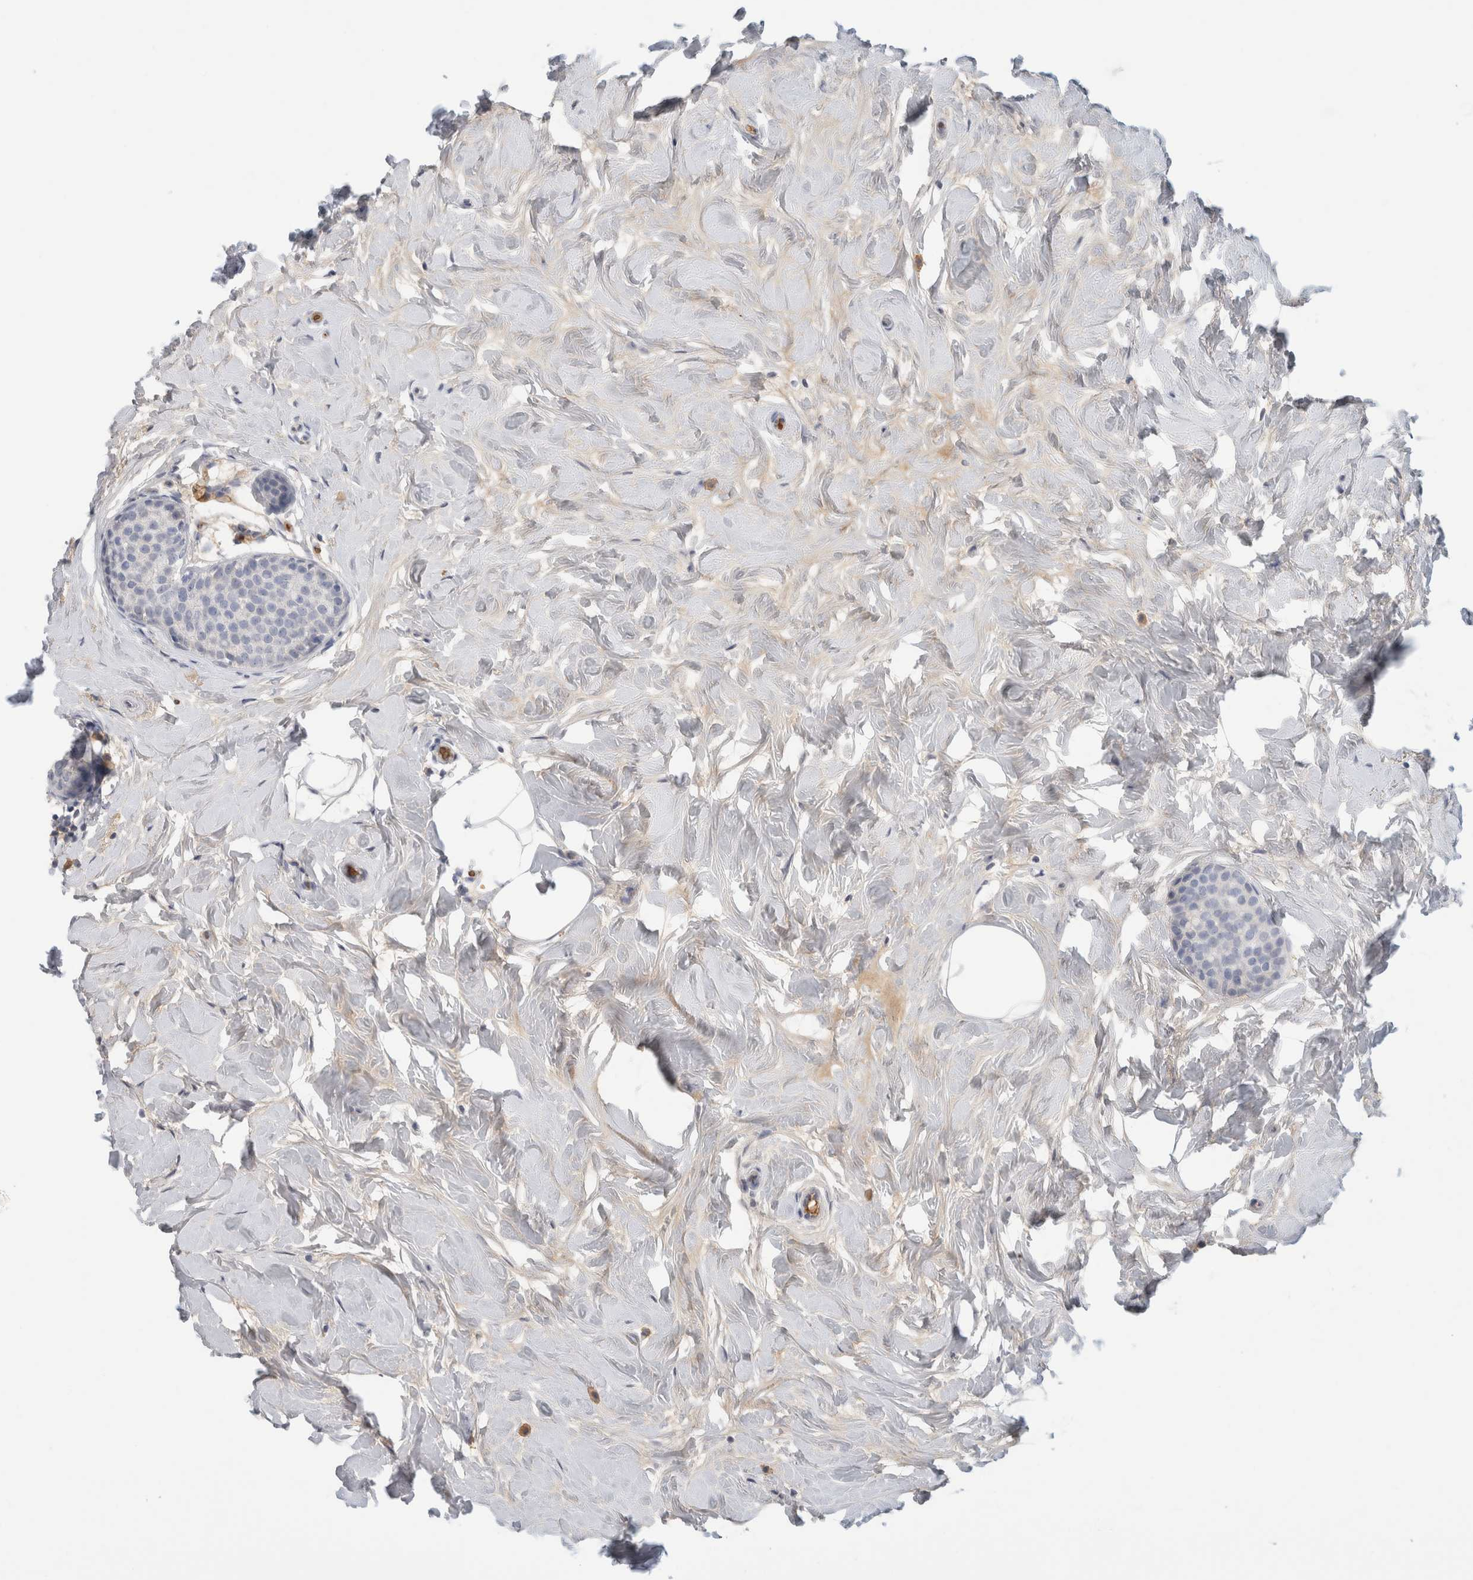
{"staining": {"intensity": "negative", "quantity": "none", "location": "none"}, "tissue": "breast cancer", "cell_type": "Tumor cells", "image_type": "cancer", "snomed": [{"axis": "morphology", "description": "Lobular carcinoma, in situ"}, {"axis": "morphology", "description": "Lobular carcinoma"}, {"axis": "topography", "description": "Breast"}], "caption": "Tumor cells are negative for protein expression in human breast cancer.", "gene": "CA1", "patient": {"sex": "female", "age": 41}}